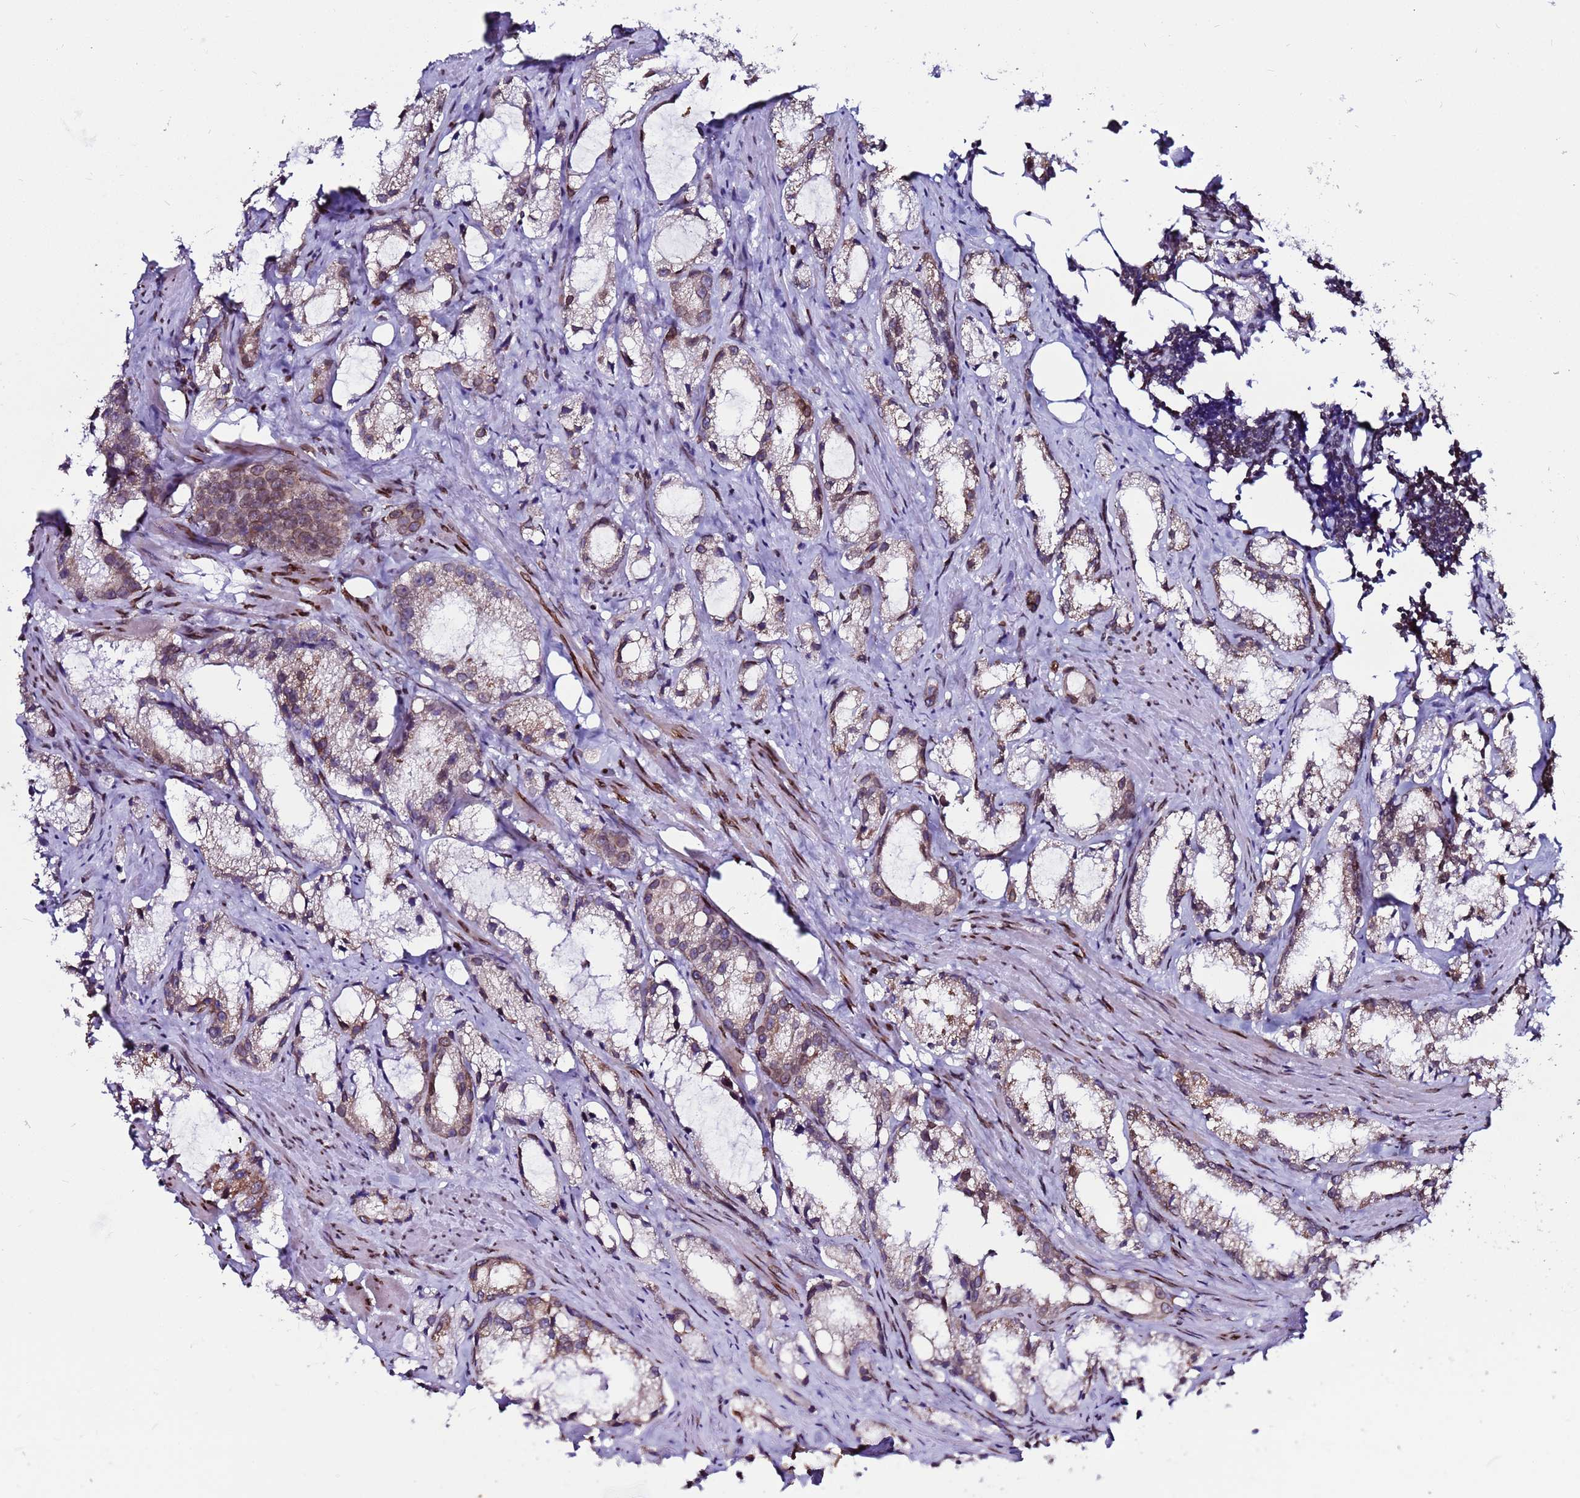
{"staining": {"intensity": "moderate", "quantity": "25%-75%", "location": "cytoplasmic/membranous"}, "tissue": "prostate cancer", "cell_type": "Tumor cells", "image_type": "cancer", "snomed": [{"axis": "morphology", "description": "Adenocarcinoma, High grade"}, {"axis": "topography", "description": "Prostate"}], "caption": "The micrograph displays a brown stain indicating the presence of a protein in the cytoplasmic/membranous of tumor cells in prostate cancer. The protein is shown in brown color, while the nuclei are stained blue.", "gene": "TOR1AIP1", "patient": {"sex": "male", "age": 66}}